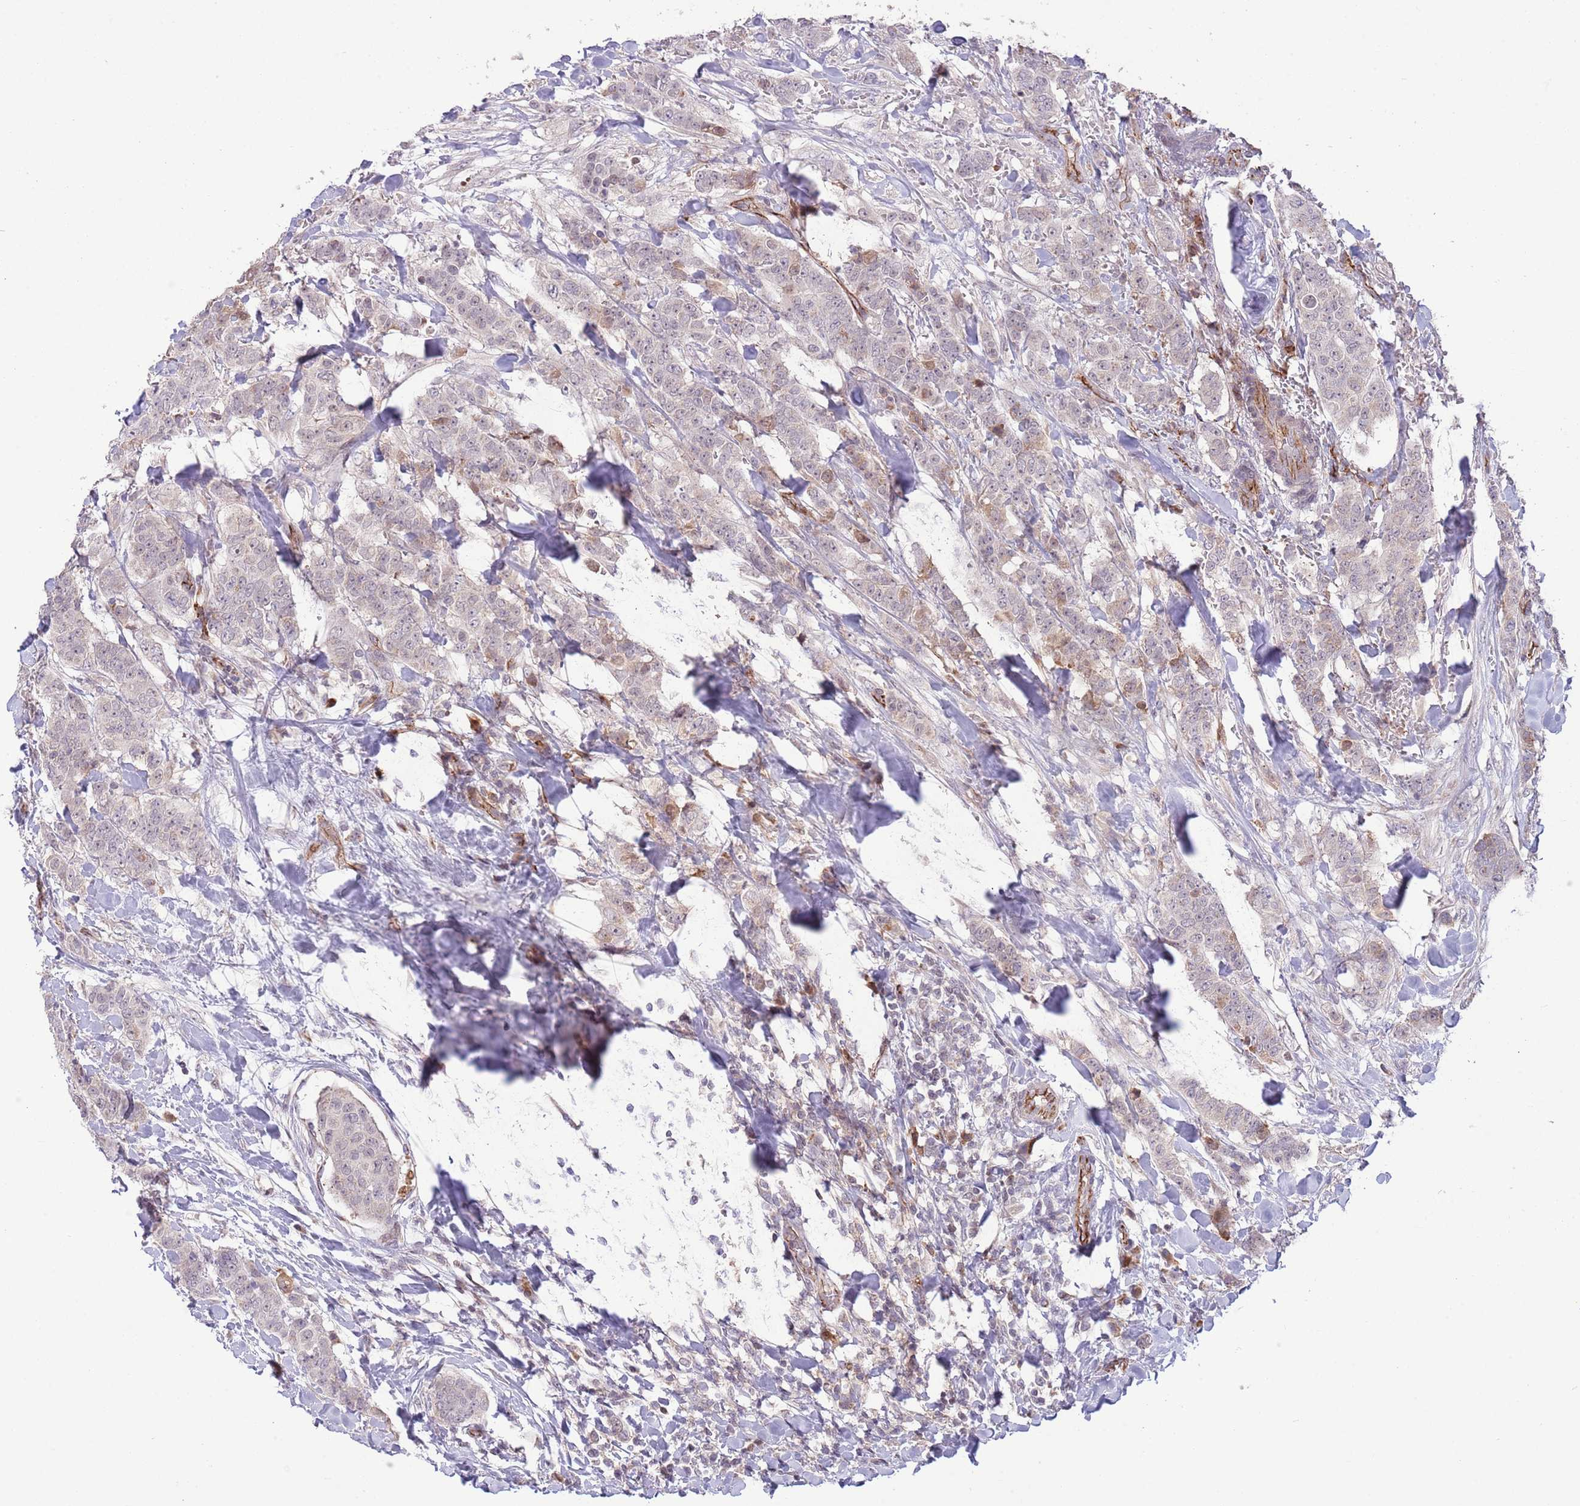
{"staining": {"intensity": "weak", "quantity": "25%-75%", "location": "cytoplasmic/membranous,nuclear"}, "tissue": "breast cancer", "cell_type": "Tumor cells", "image_type": "cancer", "snomed": [{"axis": "morphology", "description": "Duct carcinoma"}, {"axis": "topography", "description": "Breast"}], "caption": "The histopathology image reveals a brown stain indicating the presence of a protein in the cytoplasmic/membranous and nuclear of tumor cells in breast cancer. (Stains: DAB in brown, nuclei in blue, Microscopy: brightfield microscopy at high magnification).", "gene": "DPP10", "patient": {"sex": "female", "age": 40}}